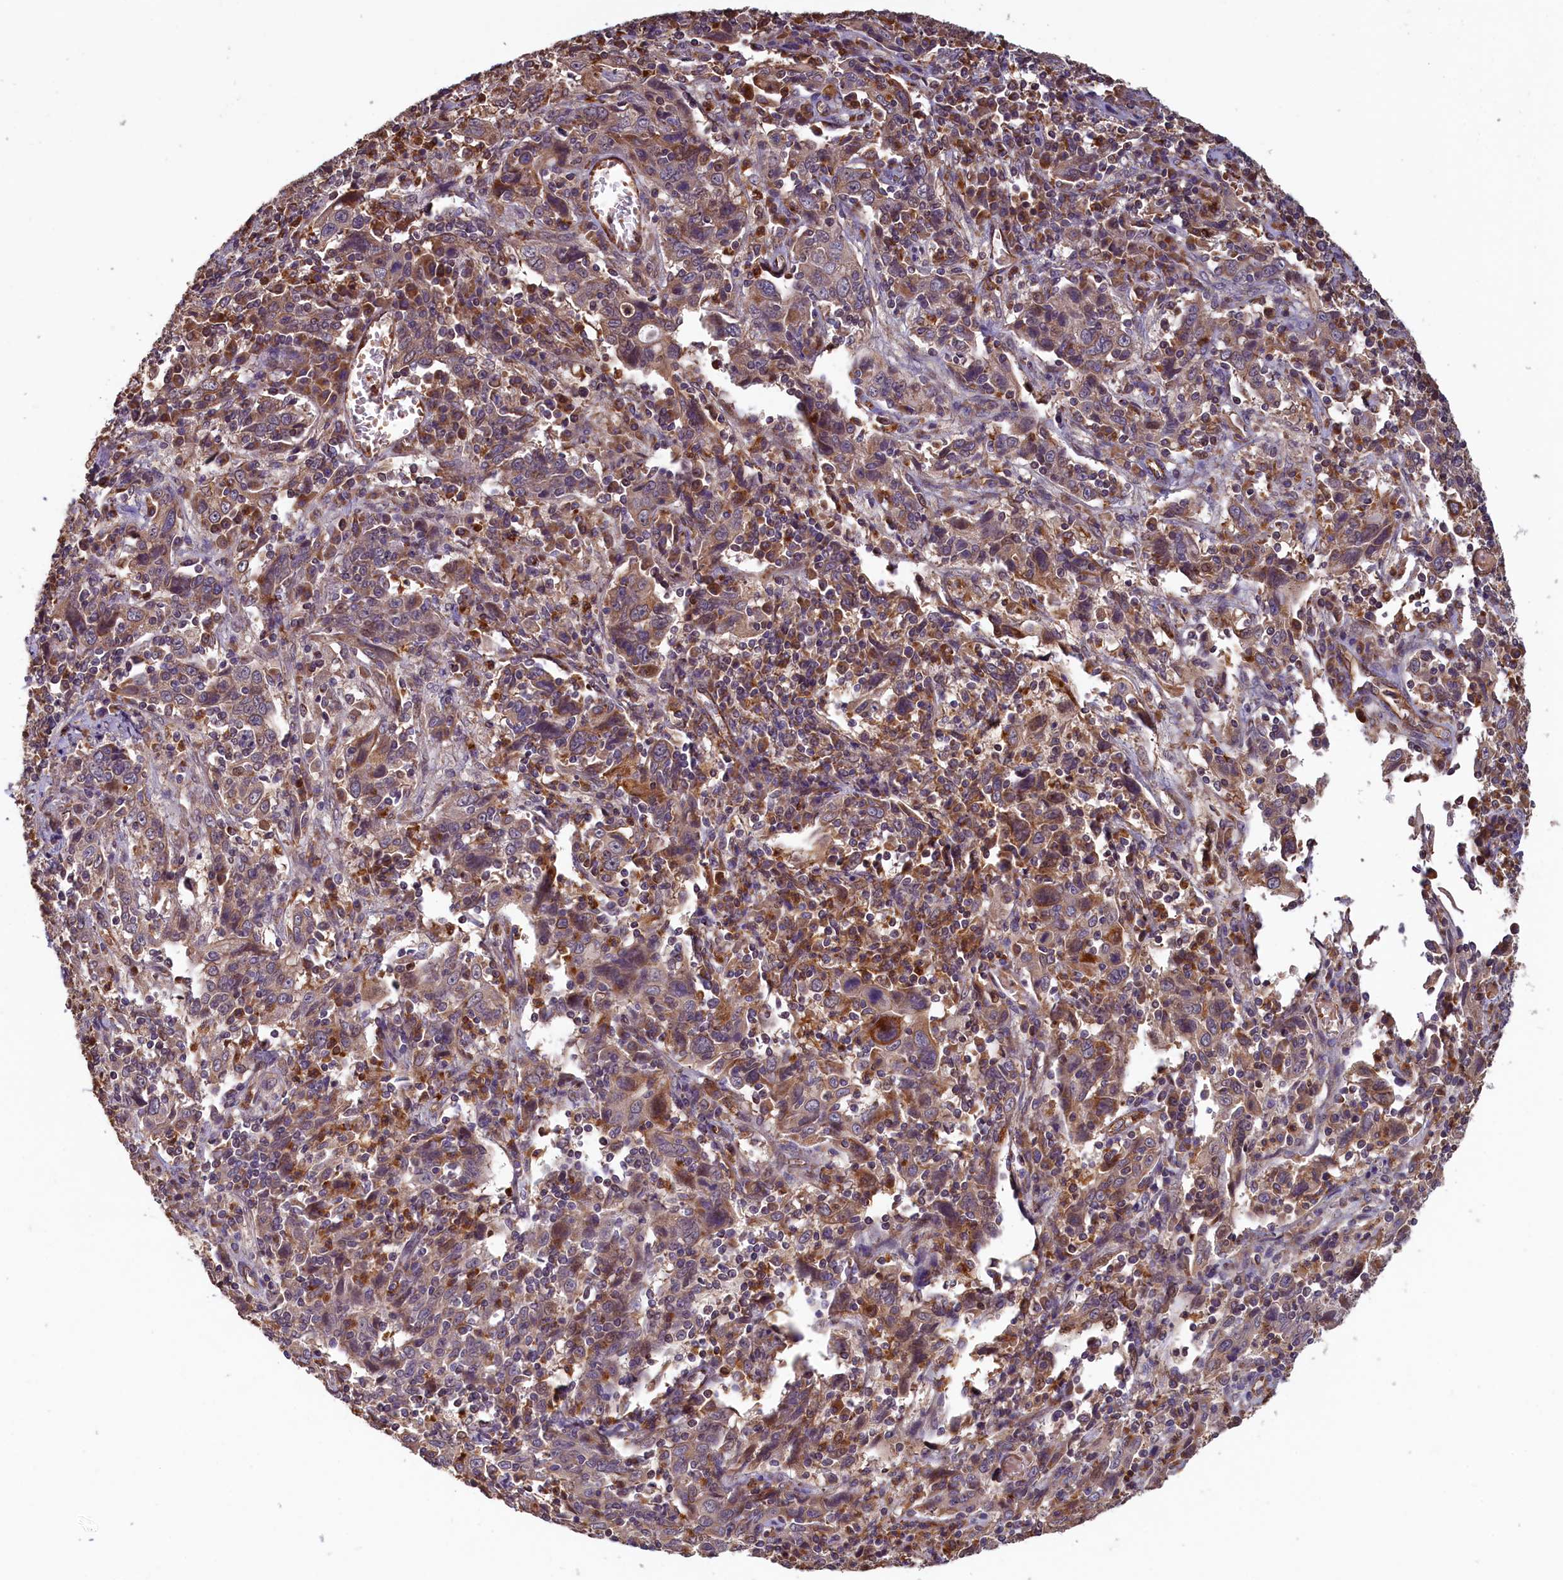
{"staining": {"intensity": "moderate", "quantity": "<25%", "location": "cytoplasmic/membranous"}, "tissue": "cervical cancer", "cell_type": "Tumor cells", "image_type": "cancer", "snomed": [{"axis": "morphology", "description": "Squamous cell carcinoma, NOS"}, {"axis": "topography", "description": "Cervix"}], "caption": "DAB immunohistochemical staining of cervical cancer displays moderate cytoplasmic/membranous protein positivity in about <25% of tumor cells.", "gene": "ACSBG1", "patient": {"sex": "female", "age": 46}}